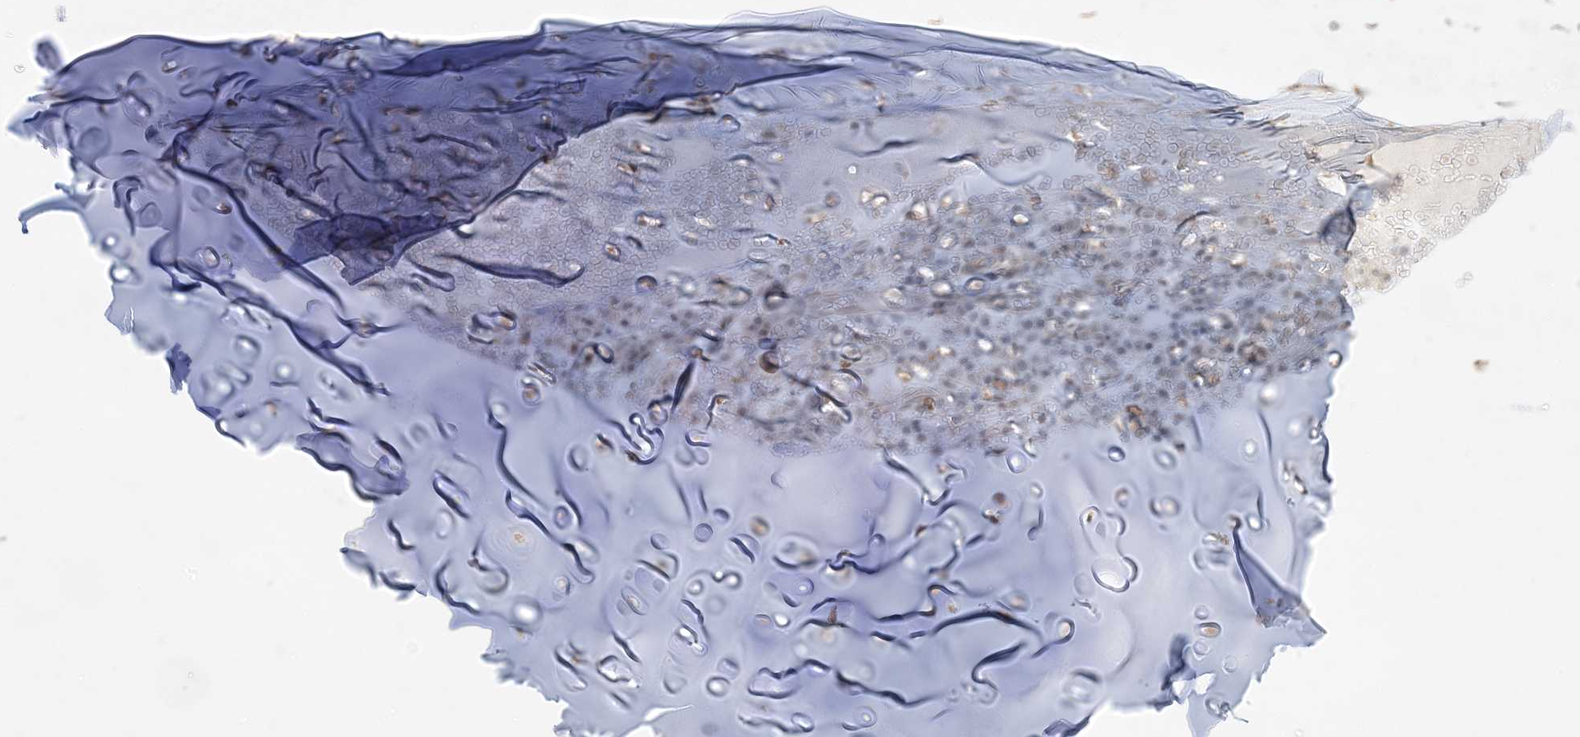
{"staining": {"intensity": "negative", "quantity": "none", "location": "none"}, "tissue": "soft tissue", "cell_type": "Chondrocytes", "image_type": "normal", "snomed": [{"axis": "morphology", "description": "Normal tissue, NOS"}, {"axis": "morphology", "description": "Basal cell carcinoma"}, {"axis": "topography", "description": "Cartilage tissue"}, {"axis": "topography", "description": "Nasopharynx"}, {"axis": "topography", "description": "Oral tissue"}], "caption": "Immunohistochemistry (IHC) of benign soft tissue displays no staining in chondrocytes. (DAB immunohistochemistry (IHC) visualized using brightfield microscopy, high magnification).", "gene": "PTK6", "patient": {"sex": "female", "age": 77}}